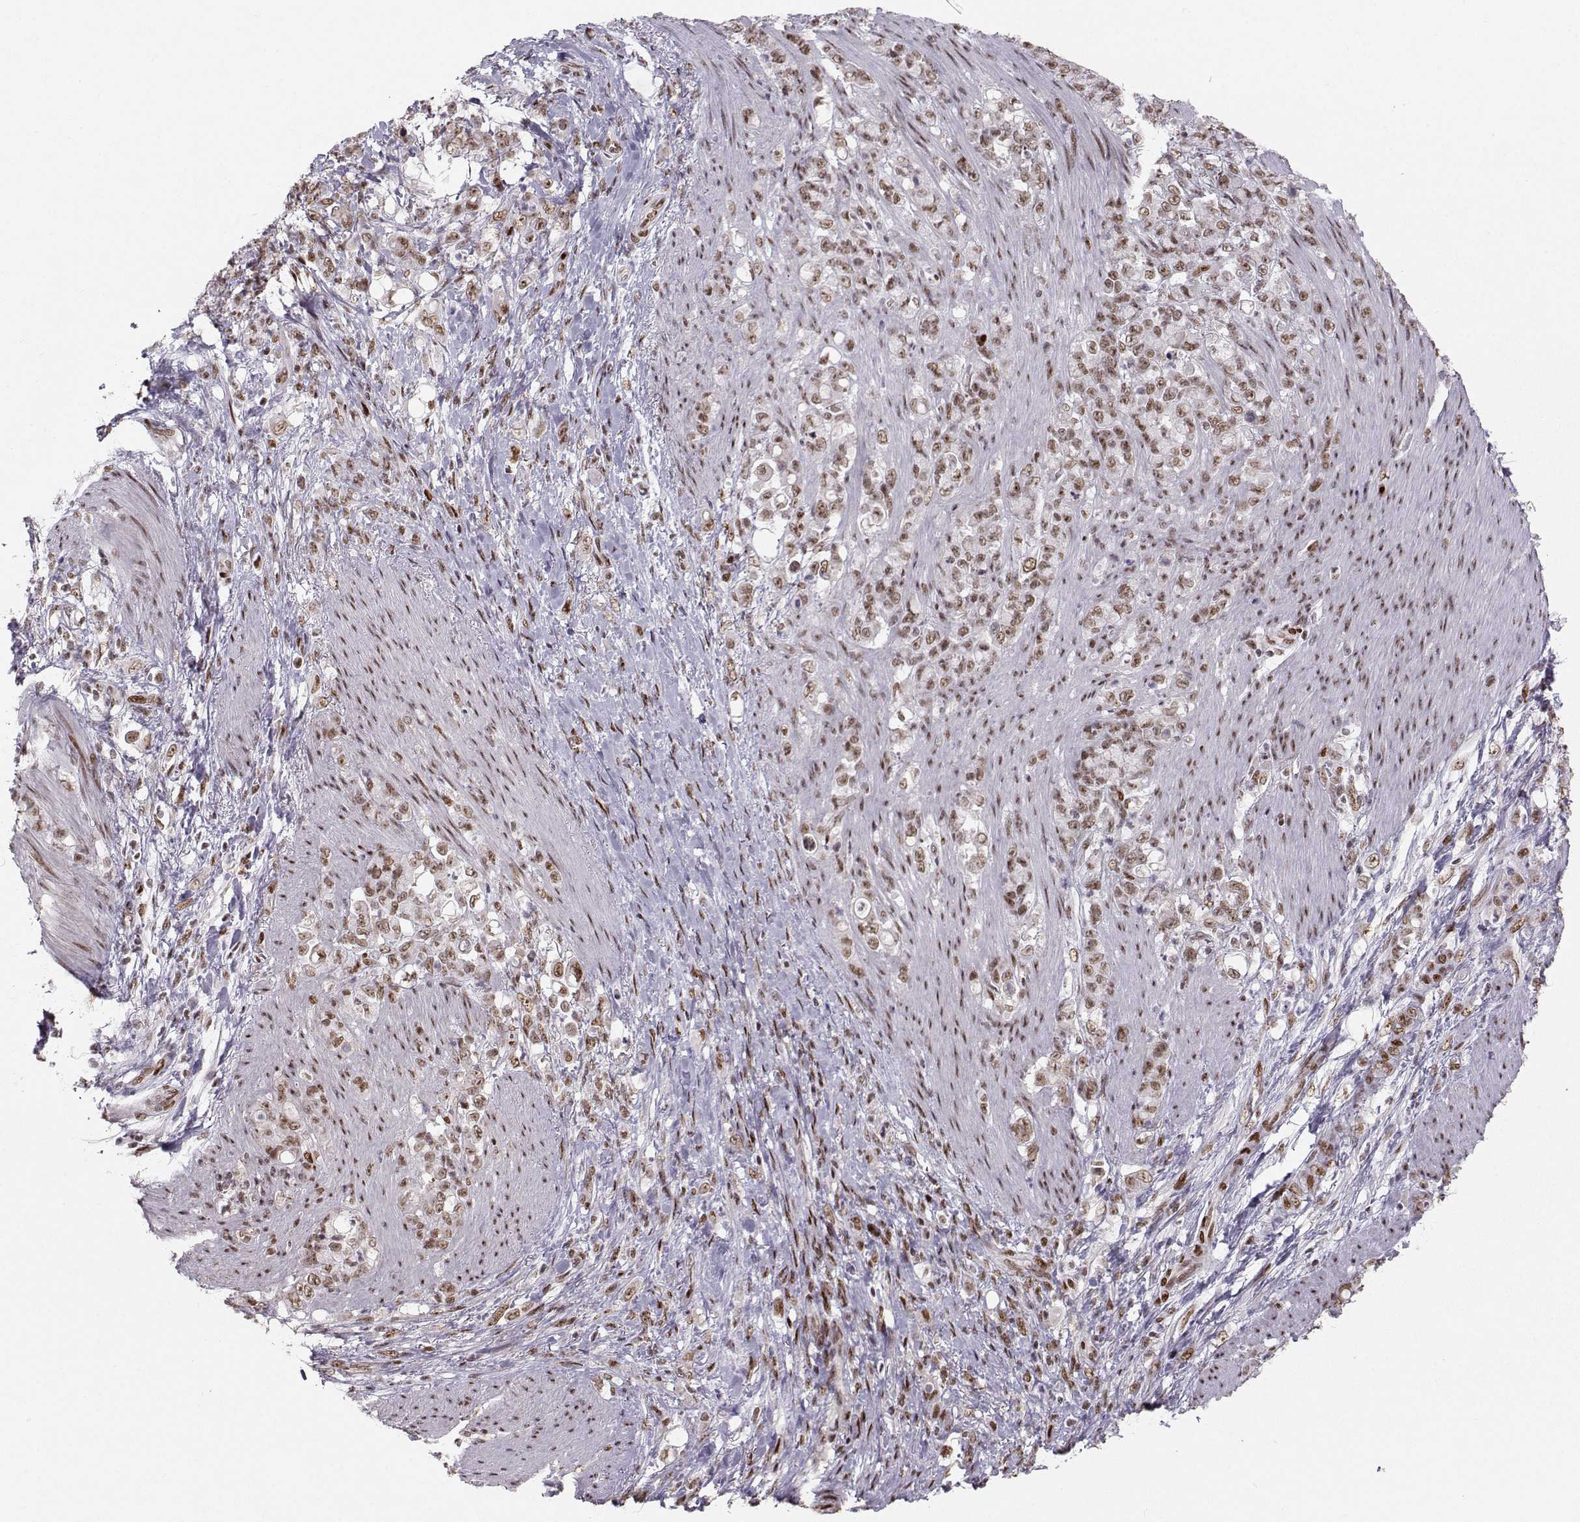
{"staining": {"intensity": "moderate", "quantity": "25%-75%", "location": "nuclear"}, "tissue": "stomach cancer", "cell_type": "Tumor cells", "image_type": "cancer", "snomed": [{"axis": "morphology", "description": "Adenocarcinoma, NOS"}, {"axis": "topography", "description": "Stomach"}], "caption": "Human stomach adenocarcinoma stained with a brown dye reveals moderate nuclear positive expression in about 25%-75% of tumor cells.", "gene": "SNAPC2", "patient": {"sex": "female", "age": 79}}